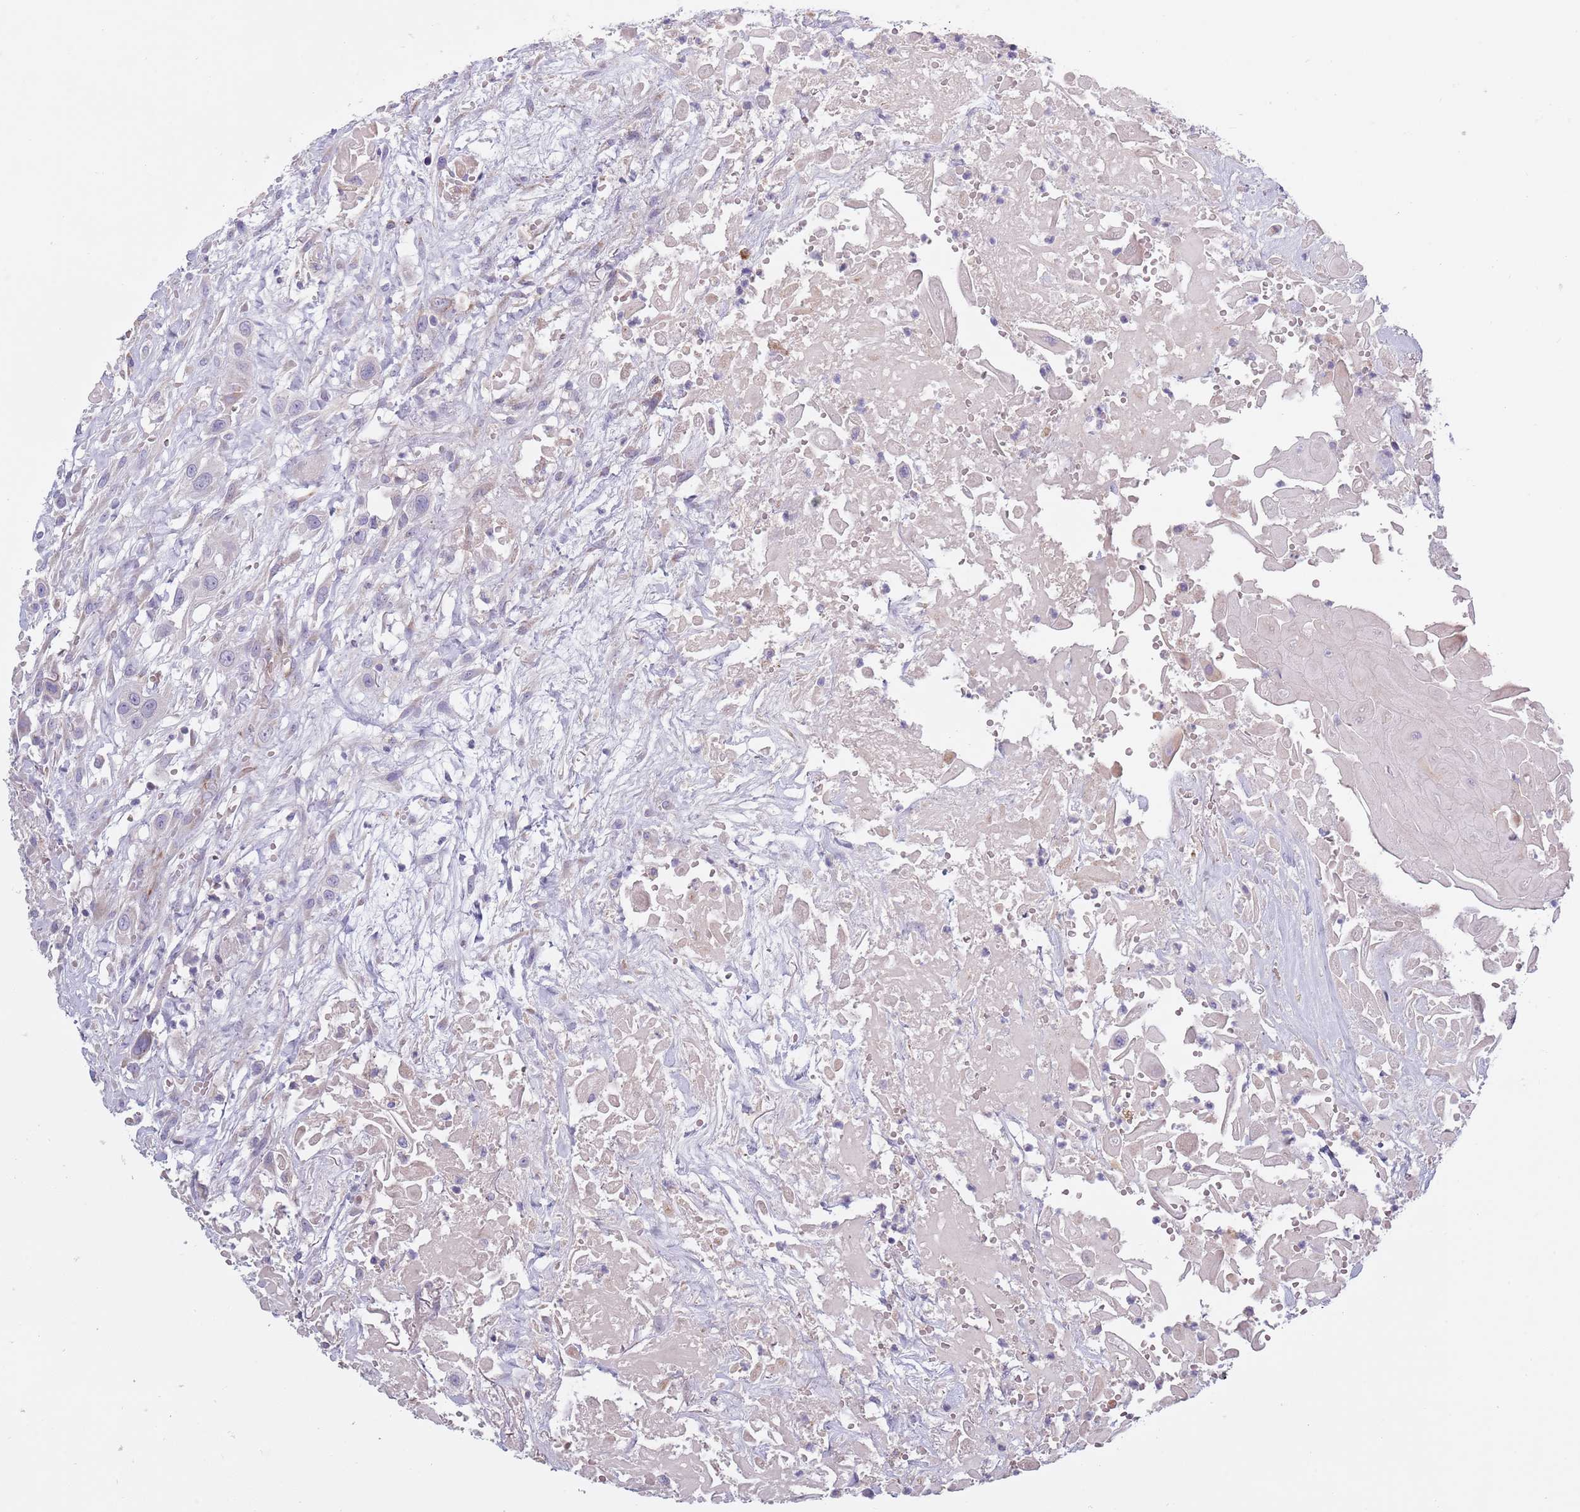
{"staining": {"intensity": "negative", "quantity": "none", "location": "none"}, "tissue": "head and neck cancer", "cell_type": "Tumor cells", "image_type": "cancer", "snomed": [{"axis": "morphology", "description": "Squamous cell carcinoma, NOS"}, {"axis": "topography", "description": "Head-Neck"}], "caption": "Photomicrograph shows no protein staining in tumor cells of head and neck cancer tissue.", "gene": "TYW1", "patient": {"sex": "male", "age": 81}}